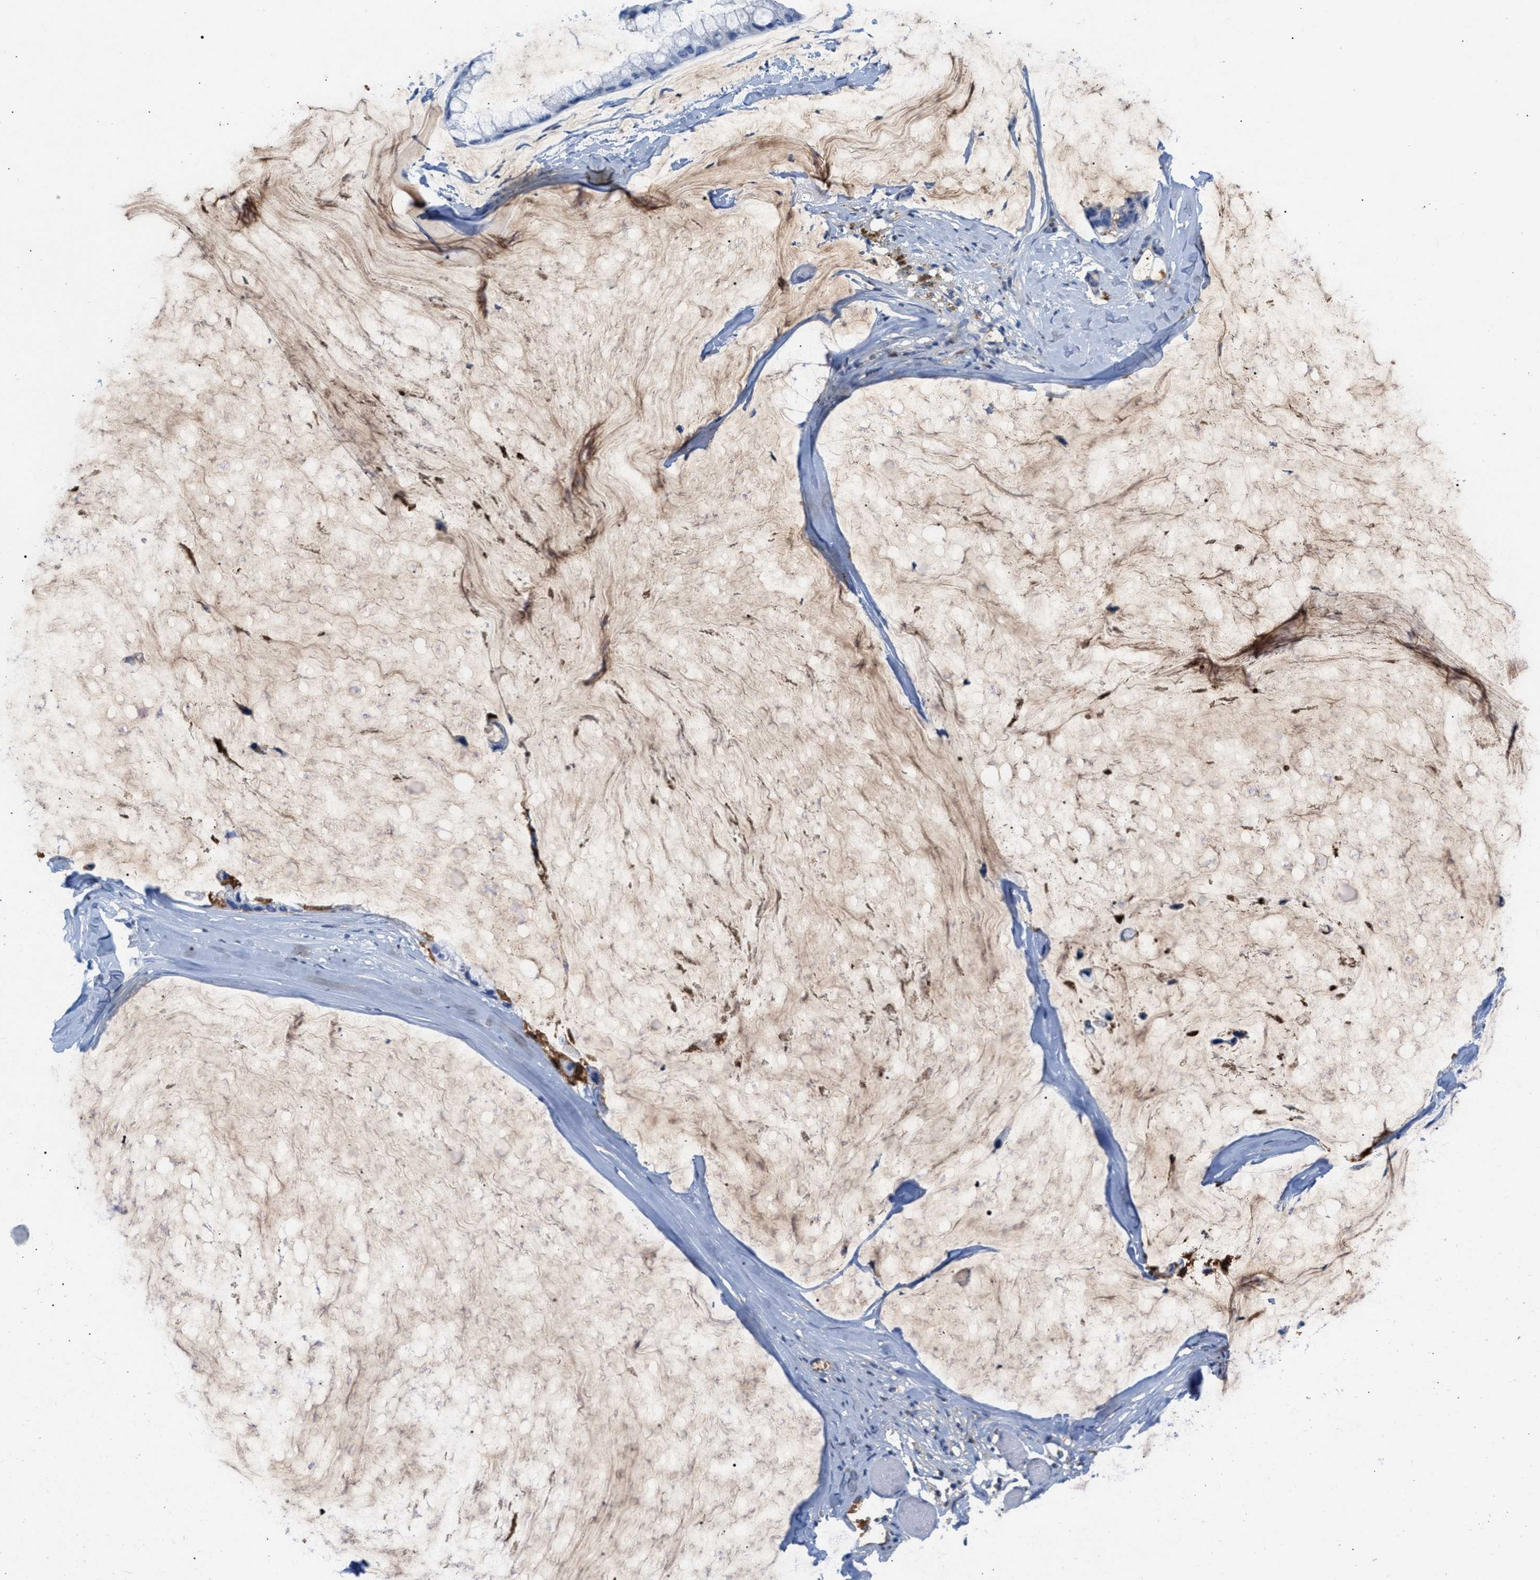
{"staining": {"intensity": "negative", "quantity": "none", "location": "none"}, "tissue": "ovarian cancer", "cell_type": "Tumor cells", "image_type": "cancer", "snomed": [{"axis": "morphology", "description": "Cystadenocarcinoma, mucinous, NOS"}, {"axis": "topography", "description": "Ovary"}], "caption": "Immunohistochemistry histopathology image of ovarian cancer stained for a protein (brown), which displays no expression in tumor cells. (Brightfield microscopy of DAB (3,3'-diaminobenzidine) immunohistochemistry (IHC) at high magnification).", "gene": "APOH", "patient": {"sex": "female", "age": 39}}